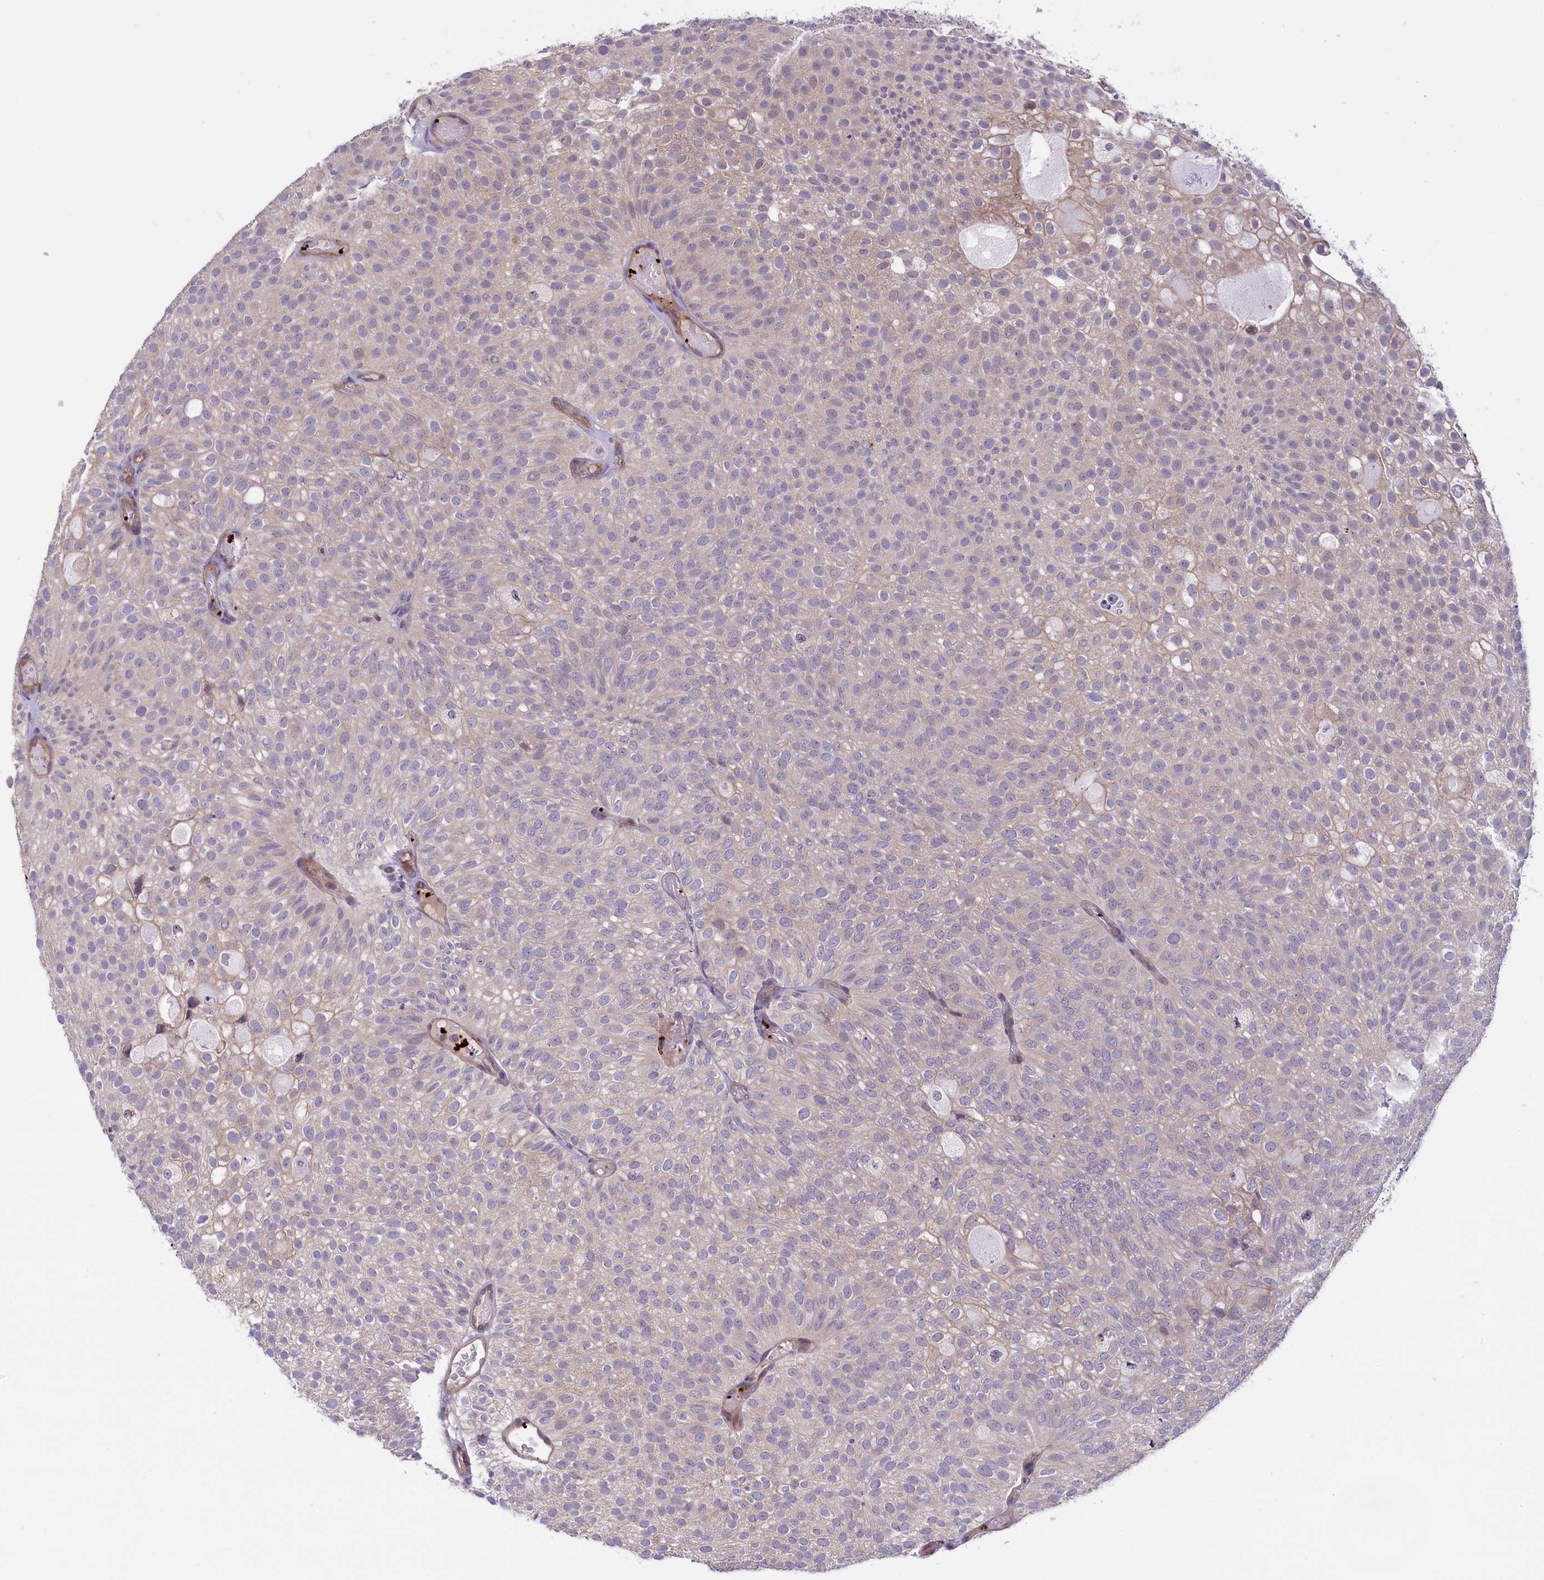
{"staining": {"intensity": "negative", "quantity": "none", "location": "none"}, "tissue": "urothelial cancer", "cell_type": "Tumor cells", "image_type": "cancer", "snomed": [{"axis": "morphology", "description": "Urothelial carcinoma, Low grade"}, {"axis": "topography", "description": "Urinary bladder"}], "caption": "High magnification brightfield microscopy of low-grade urothelial carcinoma stained with DAB (3,3'-diaminobenzidine) (brown) and counterstained with hematoxylin (blue): tumor cells show no significant positivity.", "gene": "HEATR3", "patient": {"sex": "male", "age": 78}}